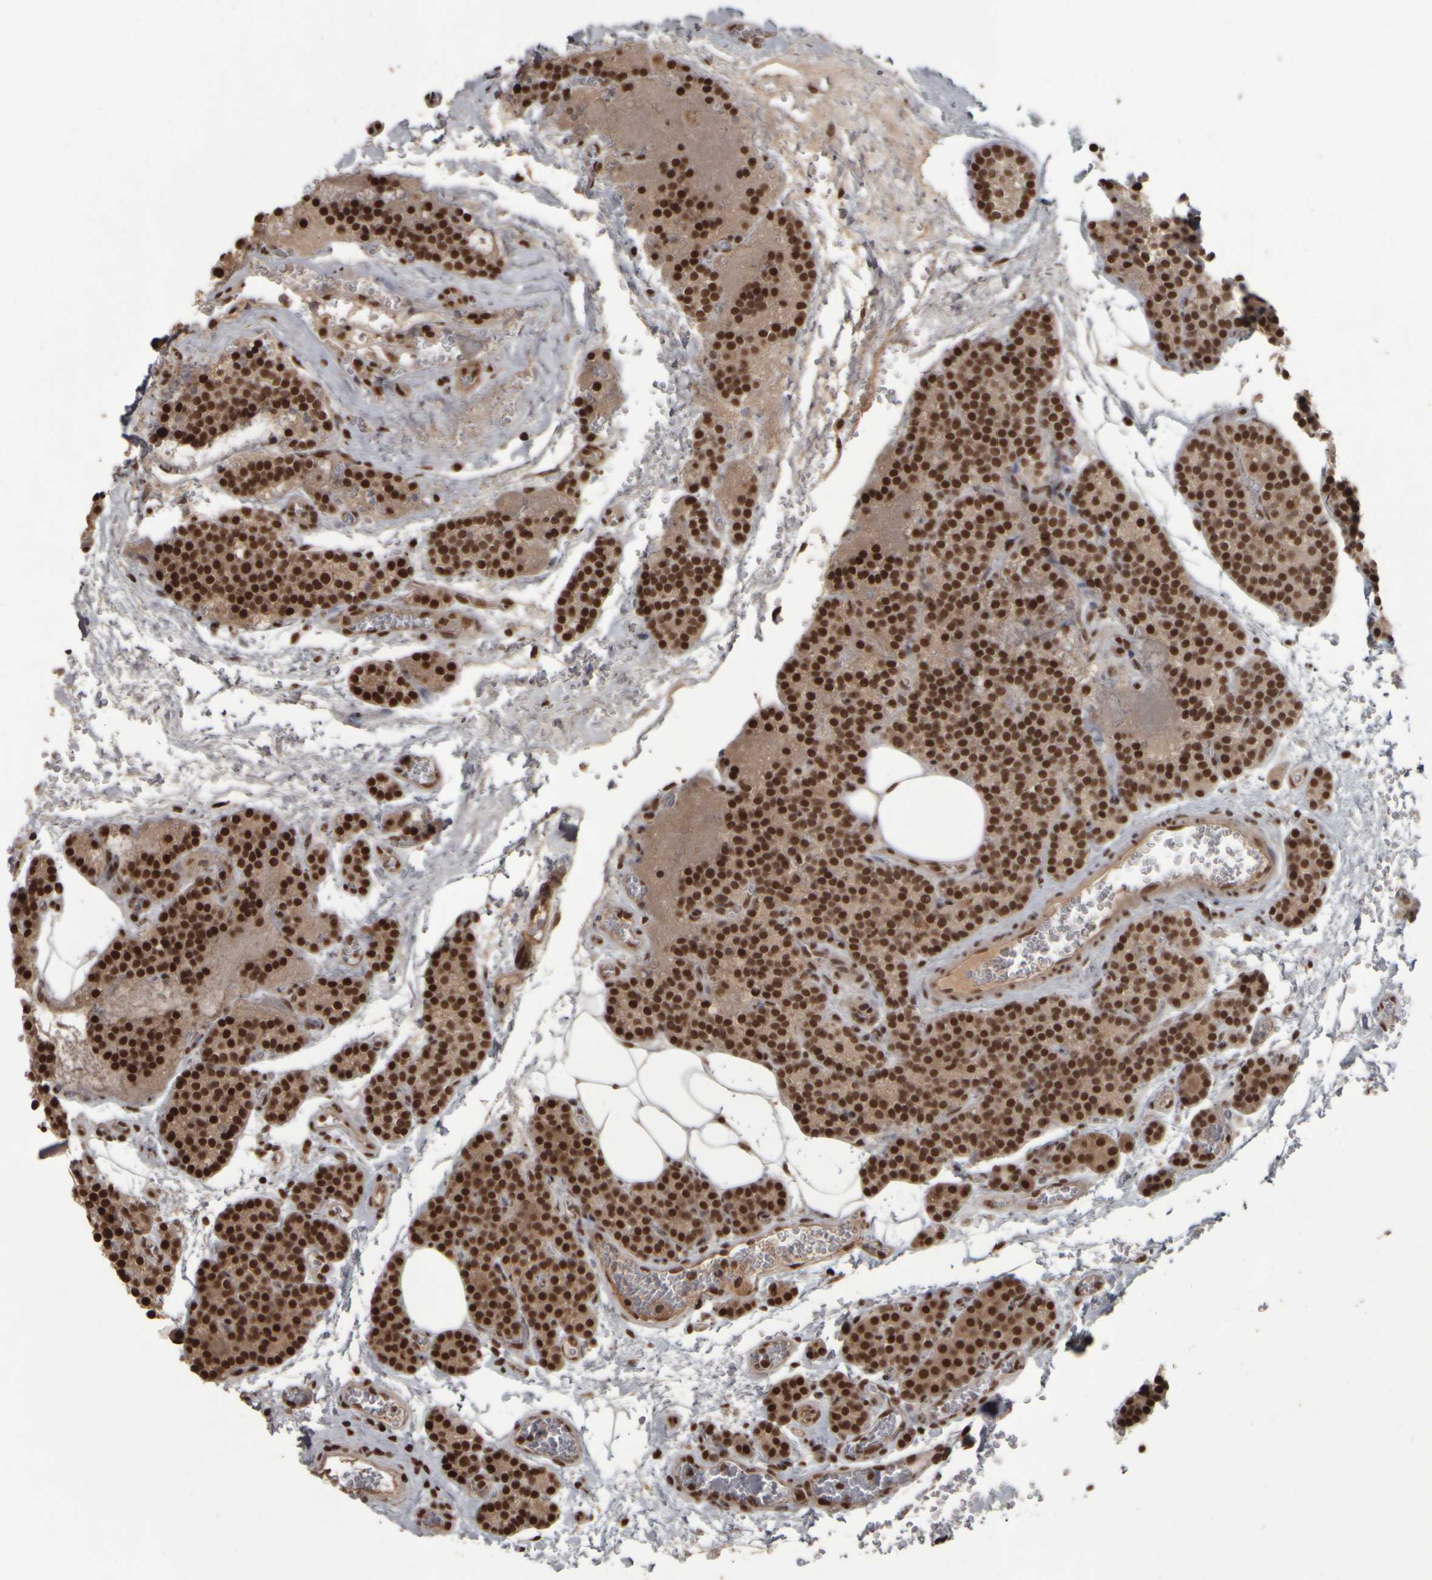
{"staining": {"intensity": "strong", "quantity": ">75%", "location": "nuclear"}, "tissue": "parathyroid gland", "cell_type": "Glandular cells", "image_type": "normal", "snomed": [{"axis": "morphology", "description": "Normal tissue, NOS"}, {"axis": "topography", "description": "Parathyroid gland"}], "caption": "Immunohistochemical staining of normal parathyroid gland shows strong nuclear protein expression in approximately >75% of glandular cells.", "gene": "ZFHX4", "patient": {"sex": "female", "age": 64}}